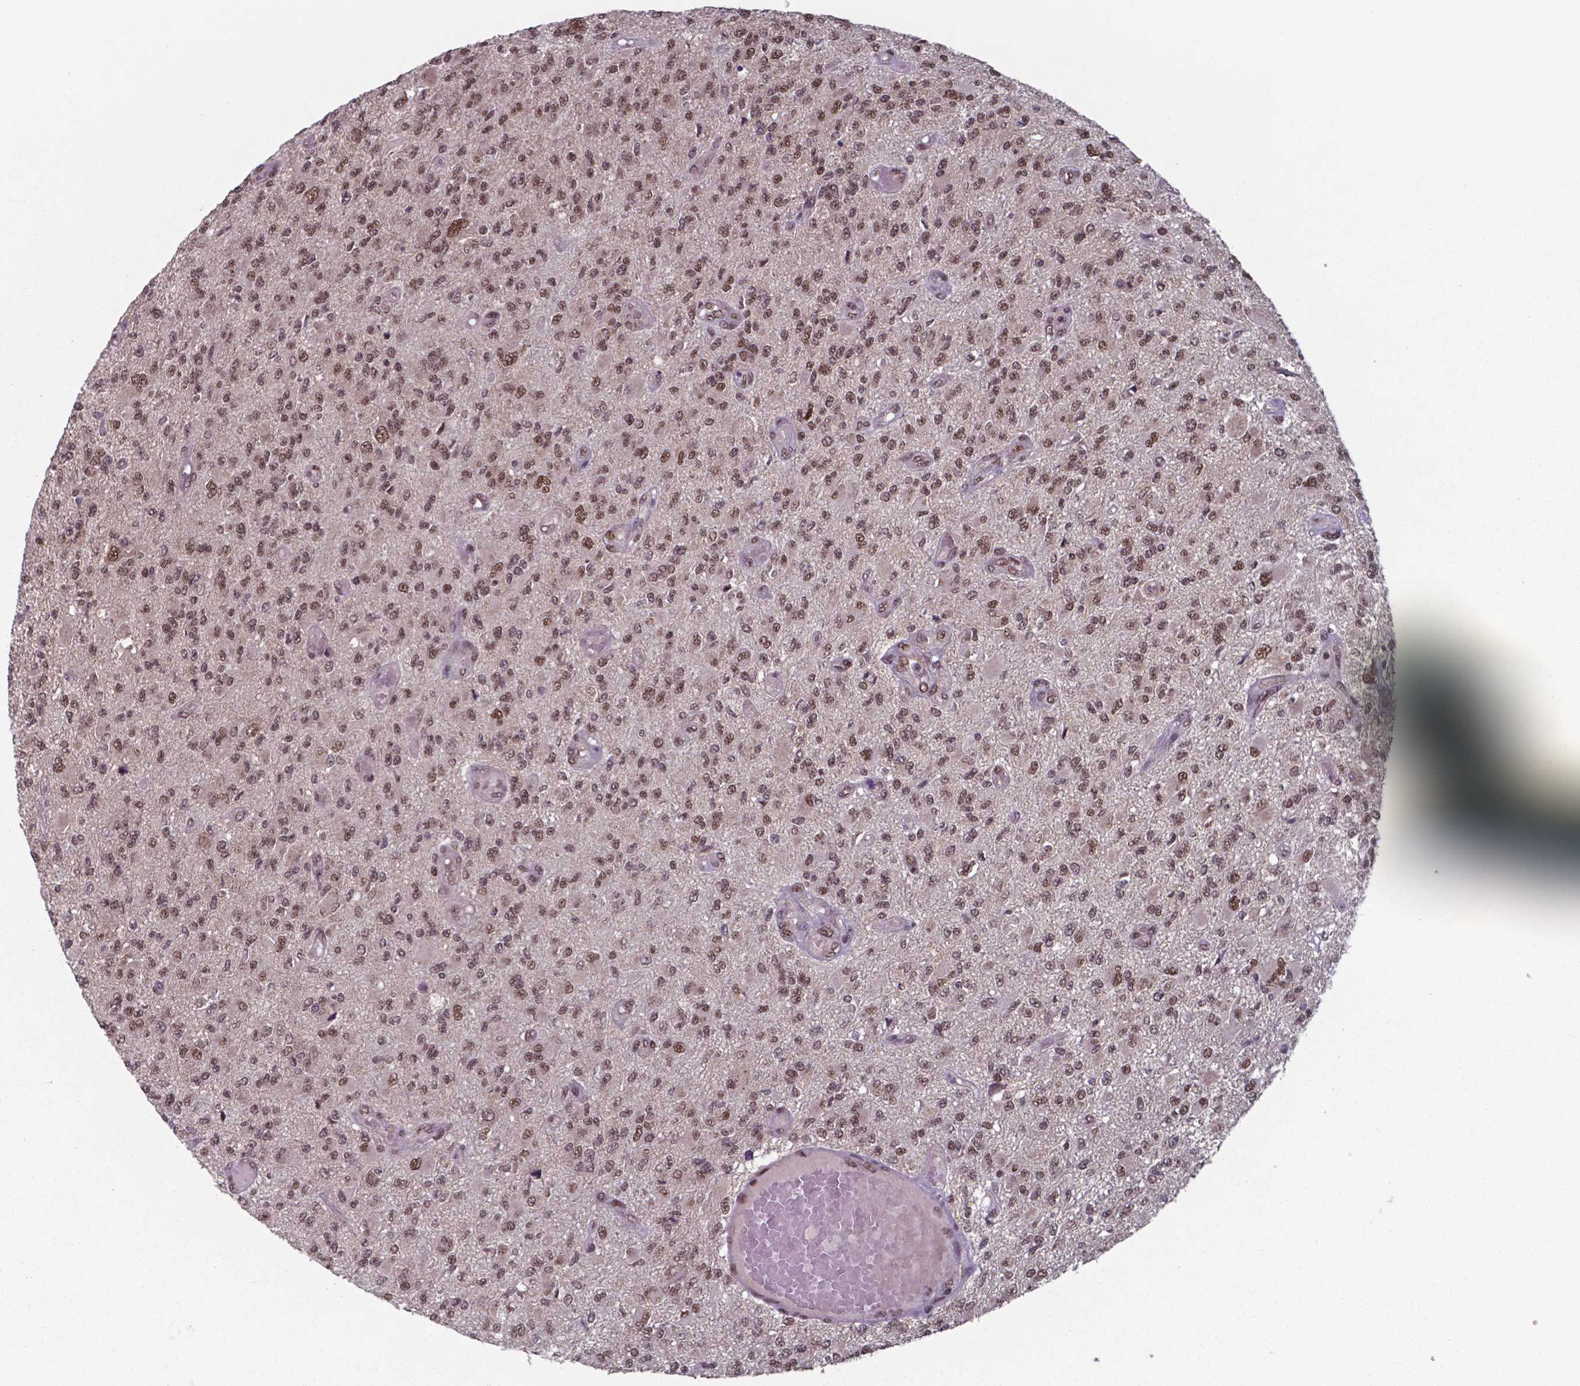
{"staining": {"intensity": "moderate", "quantity": ">75%", "location": "nuclear"}, "tissue": "glioma", "cell_type": "Tumor cells", "image_type": "cancer", "snomed": [{"axis": "morphology", "description": "Glioma, malignant, High grade"}, {"axis": "topography", "description": "Brain"}], "caption": "IHC staining of glioma, which demonstrates medium levels of moderate nuclear positivity in about >75% of tumor cells indicating moderate nuclear protein staining. The staining was performed using DAB (brown) for protein detection and nuclei were counterstained in hematoxylin (blue).", "gene": "UBA1", "patient": {"sex": "female", "age": 63}}